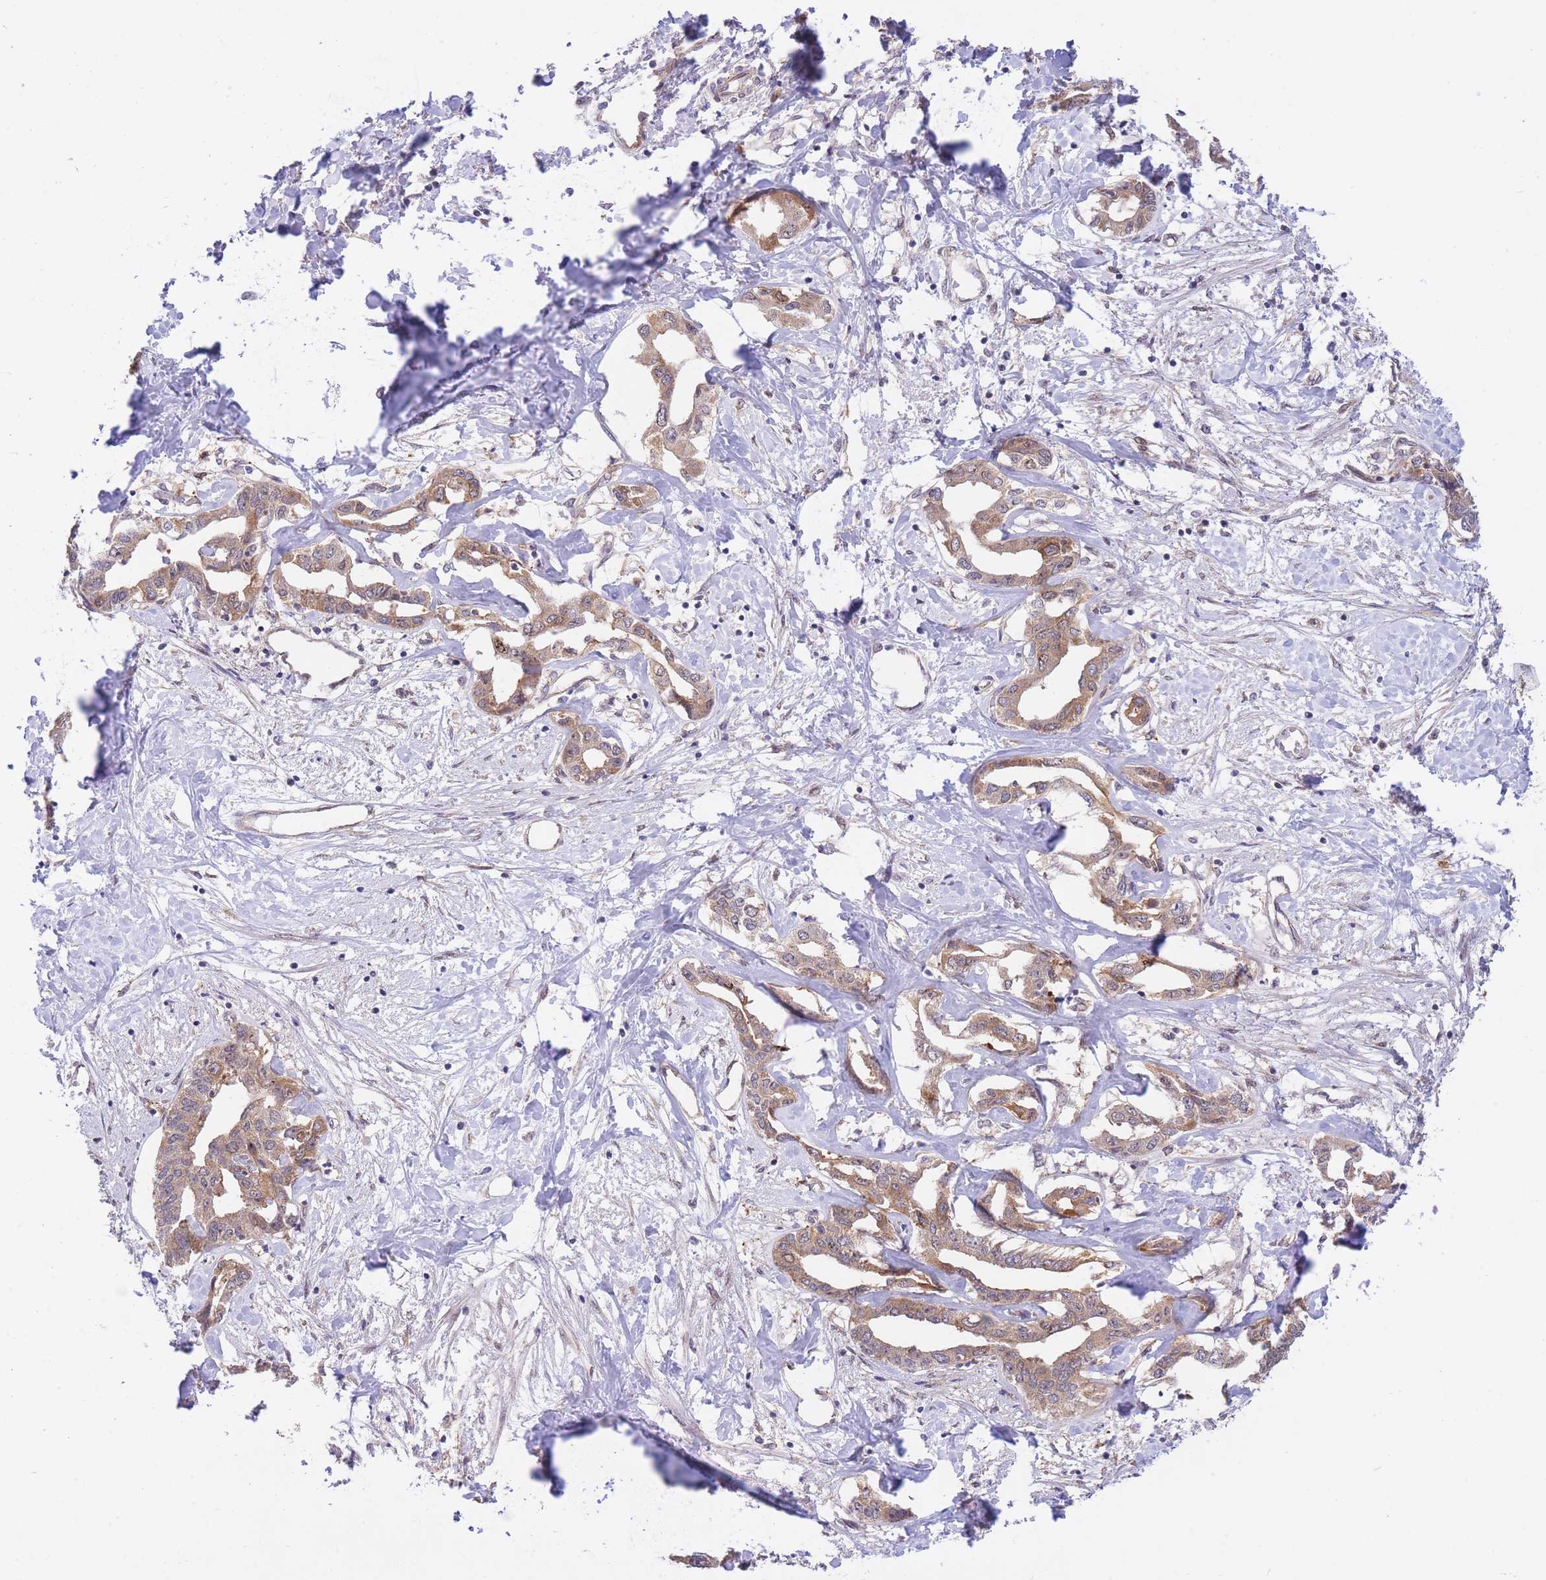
{"staining": {"intensity": "moderate", "quantity": ">75%", "location": "cytoplasmic/membranous"}, "tissue": "liver cancer", "cell_type": "Tumor cells", "image_type": "cancer", "snomed": [{"axis": "morphology", "description": "Cholangiocarcinoma"}, {"axis": "topography", "description": "Liver"}], "caption": "Immunohistochemical staining of cholangiocarcinoma (liver) exhibits moderate cytoplasmic/membranous protein positivity in approximately >75% of tumor cells.", "gene": "EXOSC8", "patient": {"sex": "male", "age": 59}}